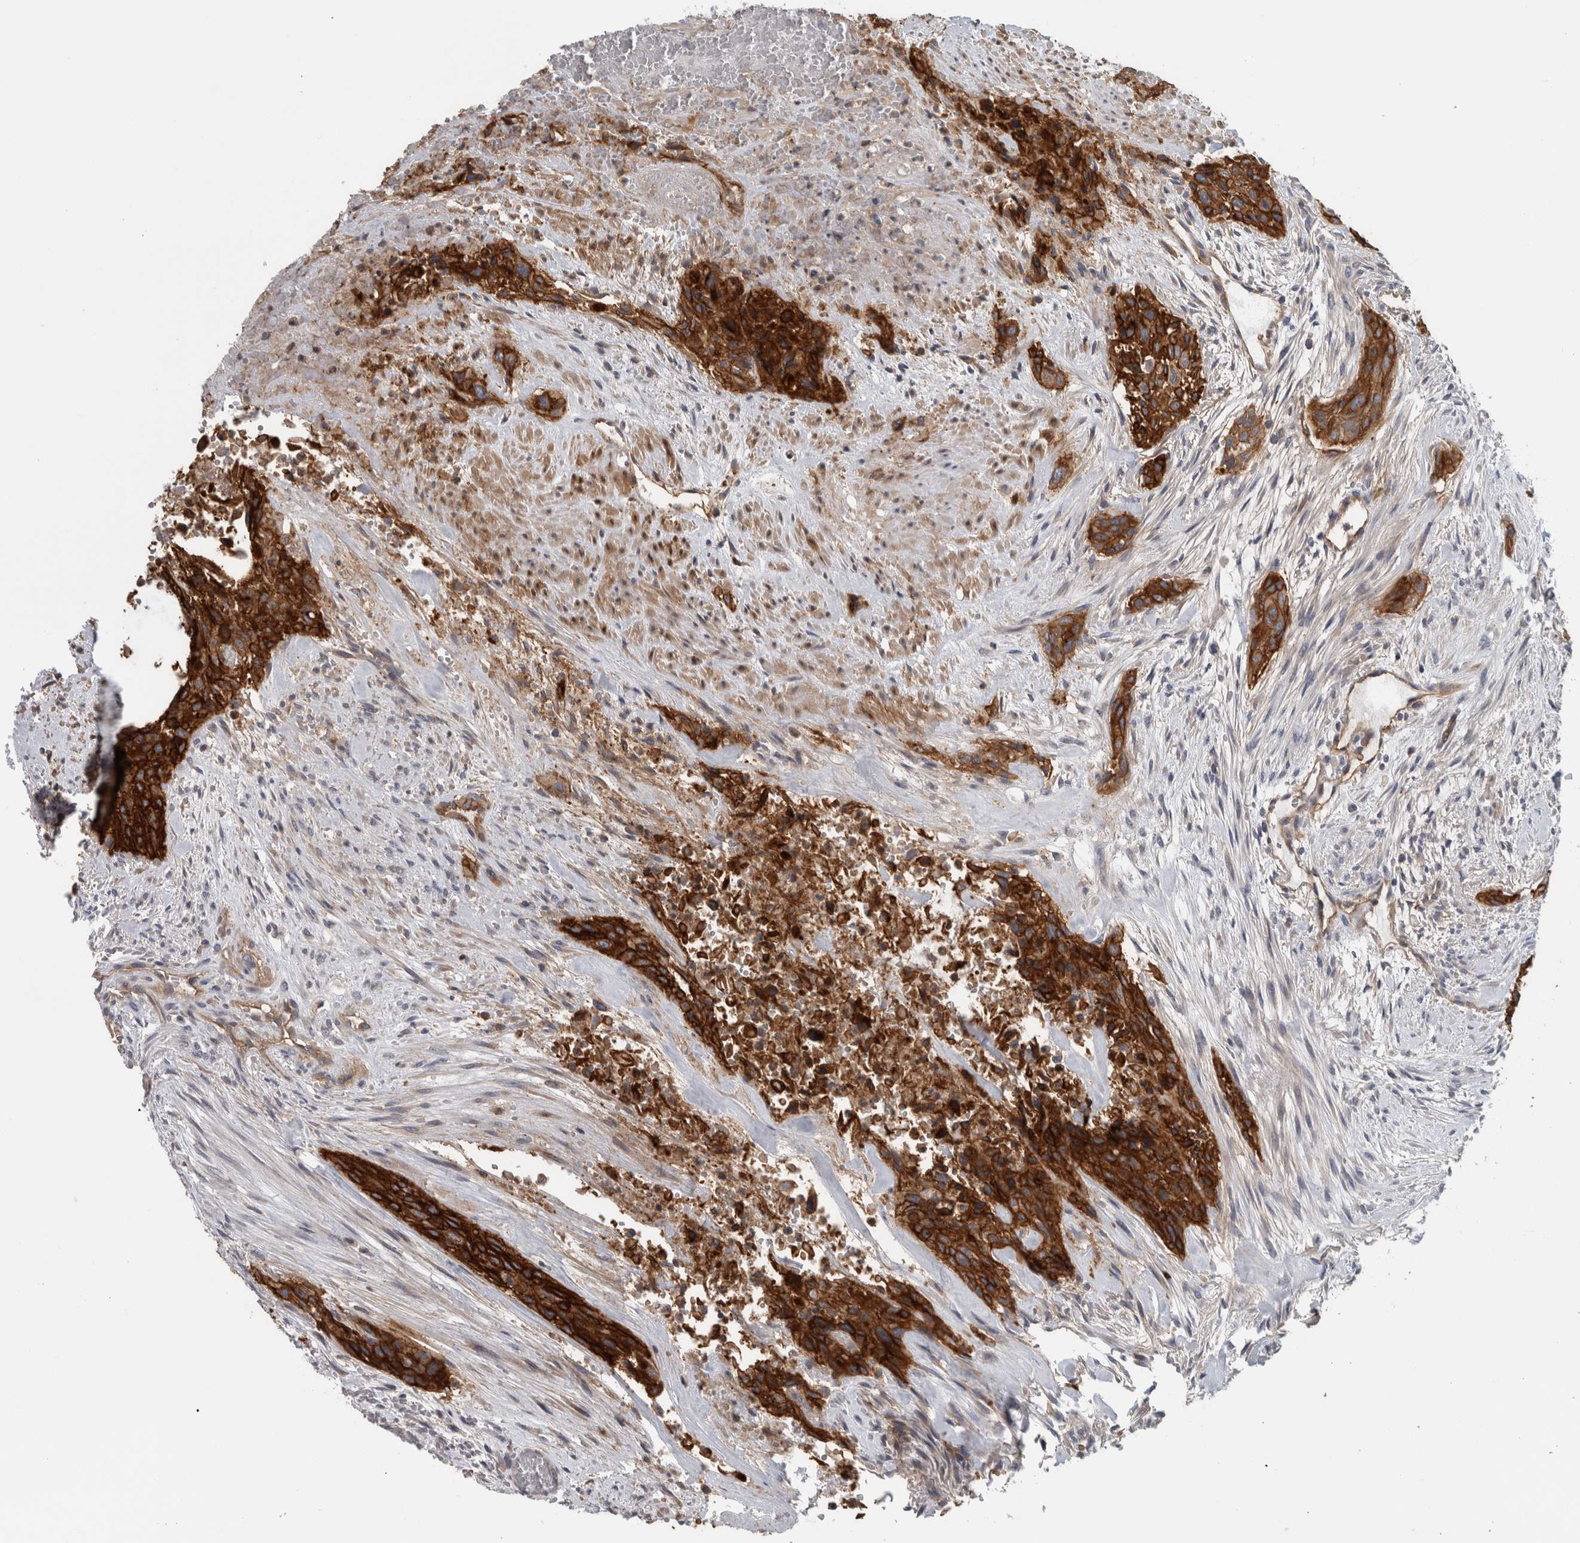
{"staining": {"intensity": "strong", "quantity": ">75%", "location": "cytoplasmic/membranous"}, "tissue": "urothelial cancer", "cell_type": "Tumor cells", "image_type": "cancer", "snomed": [{"axis": "morphology", "description": "Urothelial carcinoma, High grade"}, {"axis": "topography", "description": "Urinary bladder"}], "caption": "Urothelial carcinoma (high-grade) stained for a protein reveals strong cytoplasmic/membranous positivity in tumor cells.", "gene": "CD59", "patient": {"sex": "male", "age": 35}}